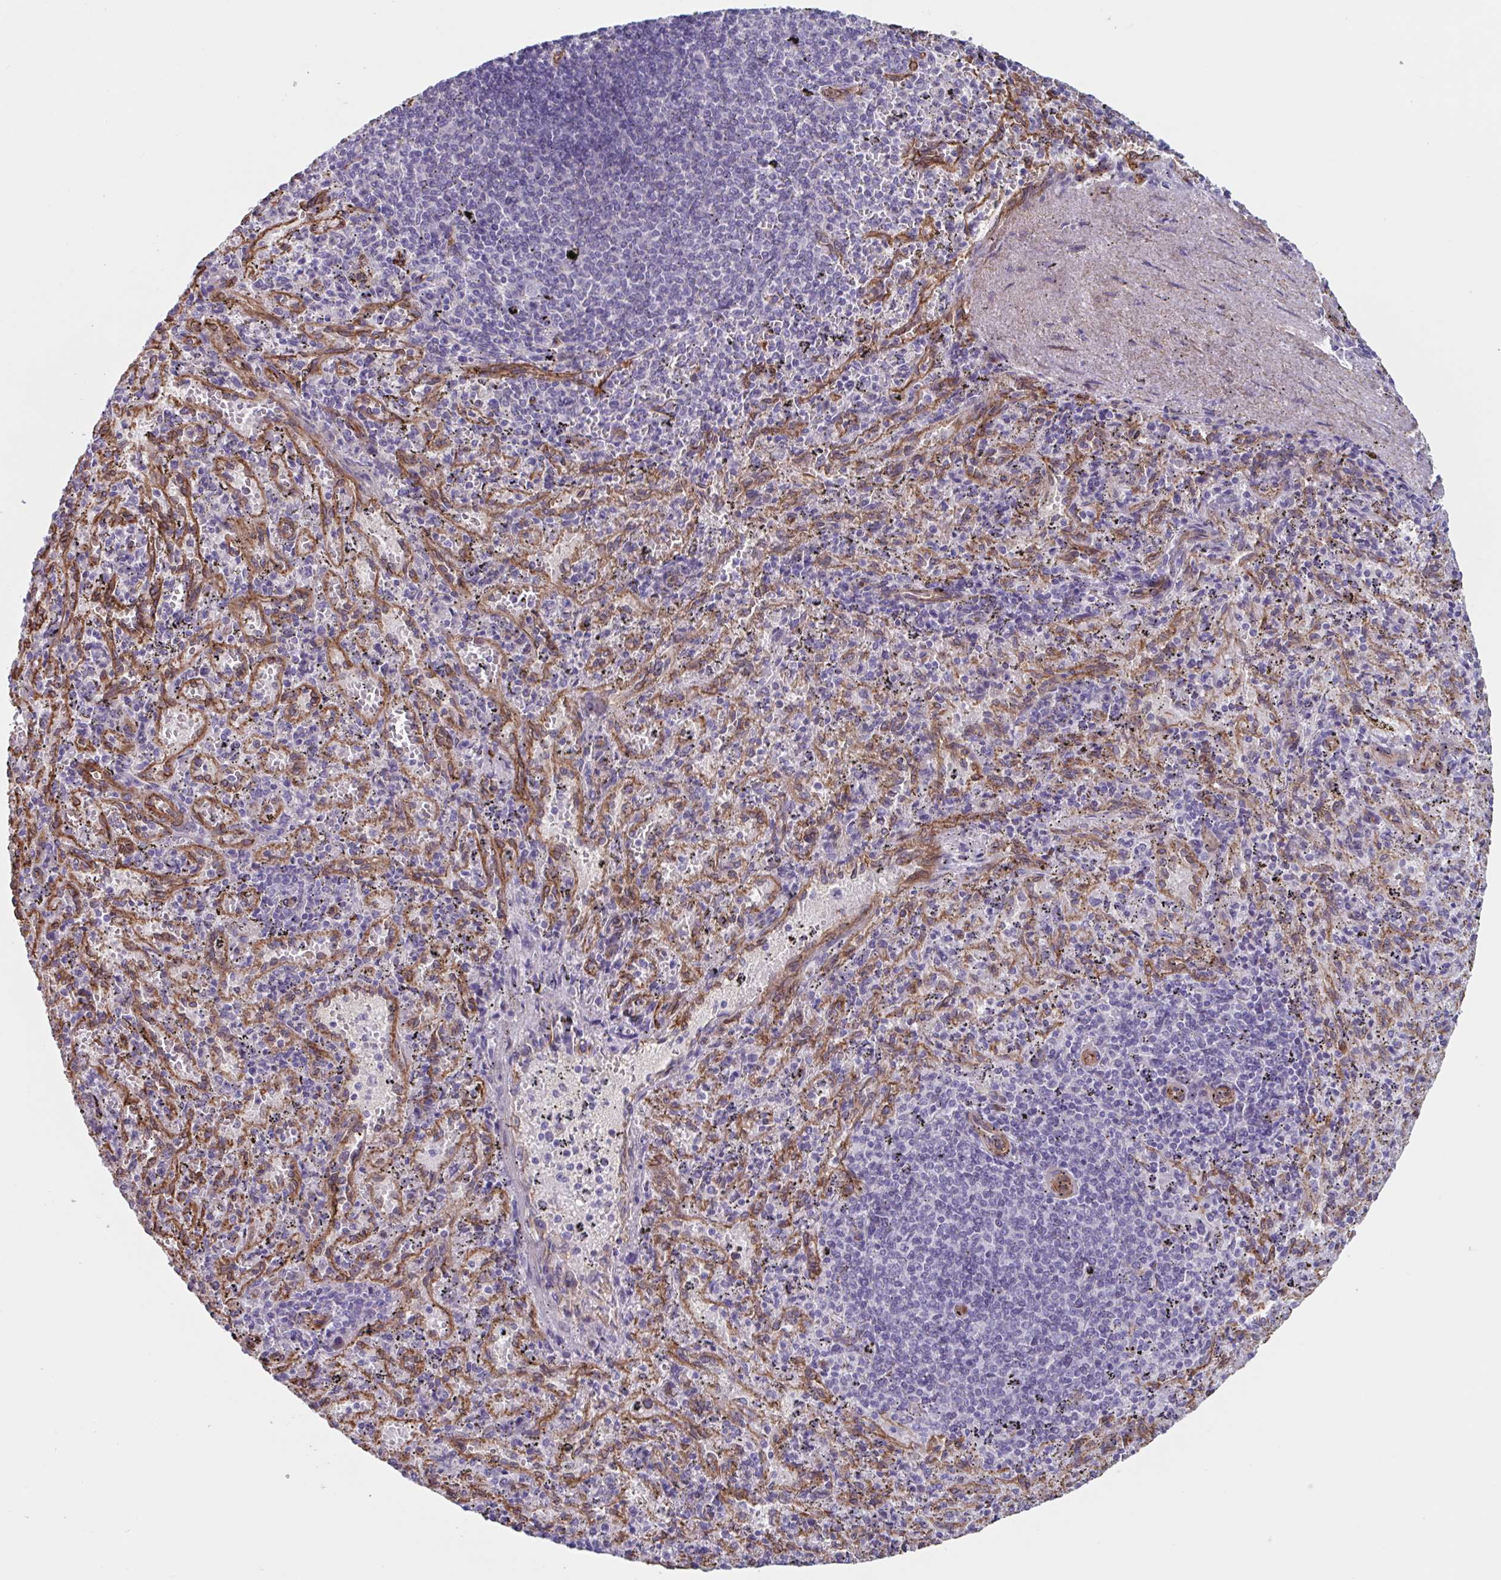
{"staining": {"intensity": "negative", "quantity": "none", "location": "none"}, "tissue": "spleen", "cell_type": "Cells in red pulp", "image_type": "normal", "snomed": [{"axis": "morphology", "description": "Normal tissue, NOS"}, {"axis": "topography", "description": "Spleen"}], "caption": "This is an IHC image of normal spleen. There is no staining in cells in red pulp.", "gene": "CITED4", "patient": {"sex": "male", "age": 57}}